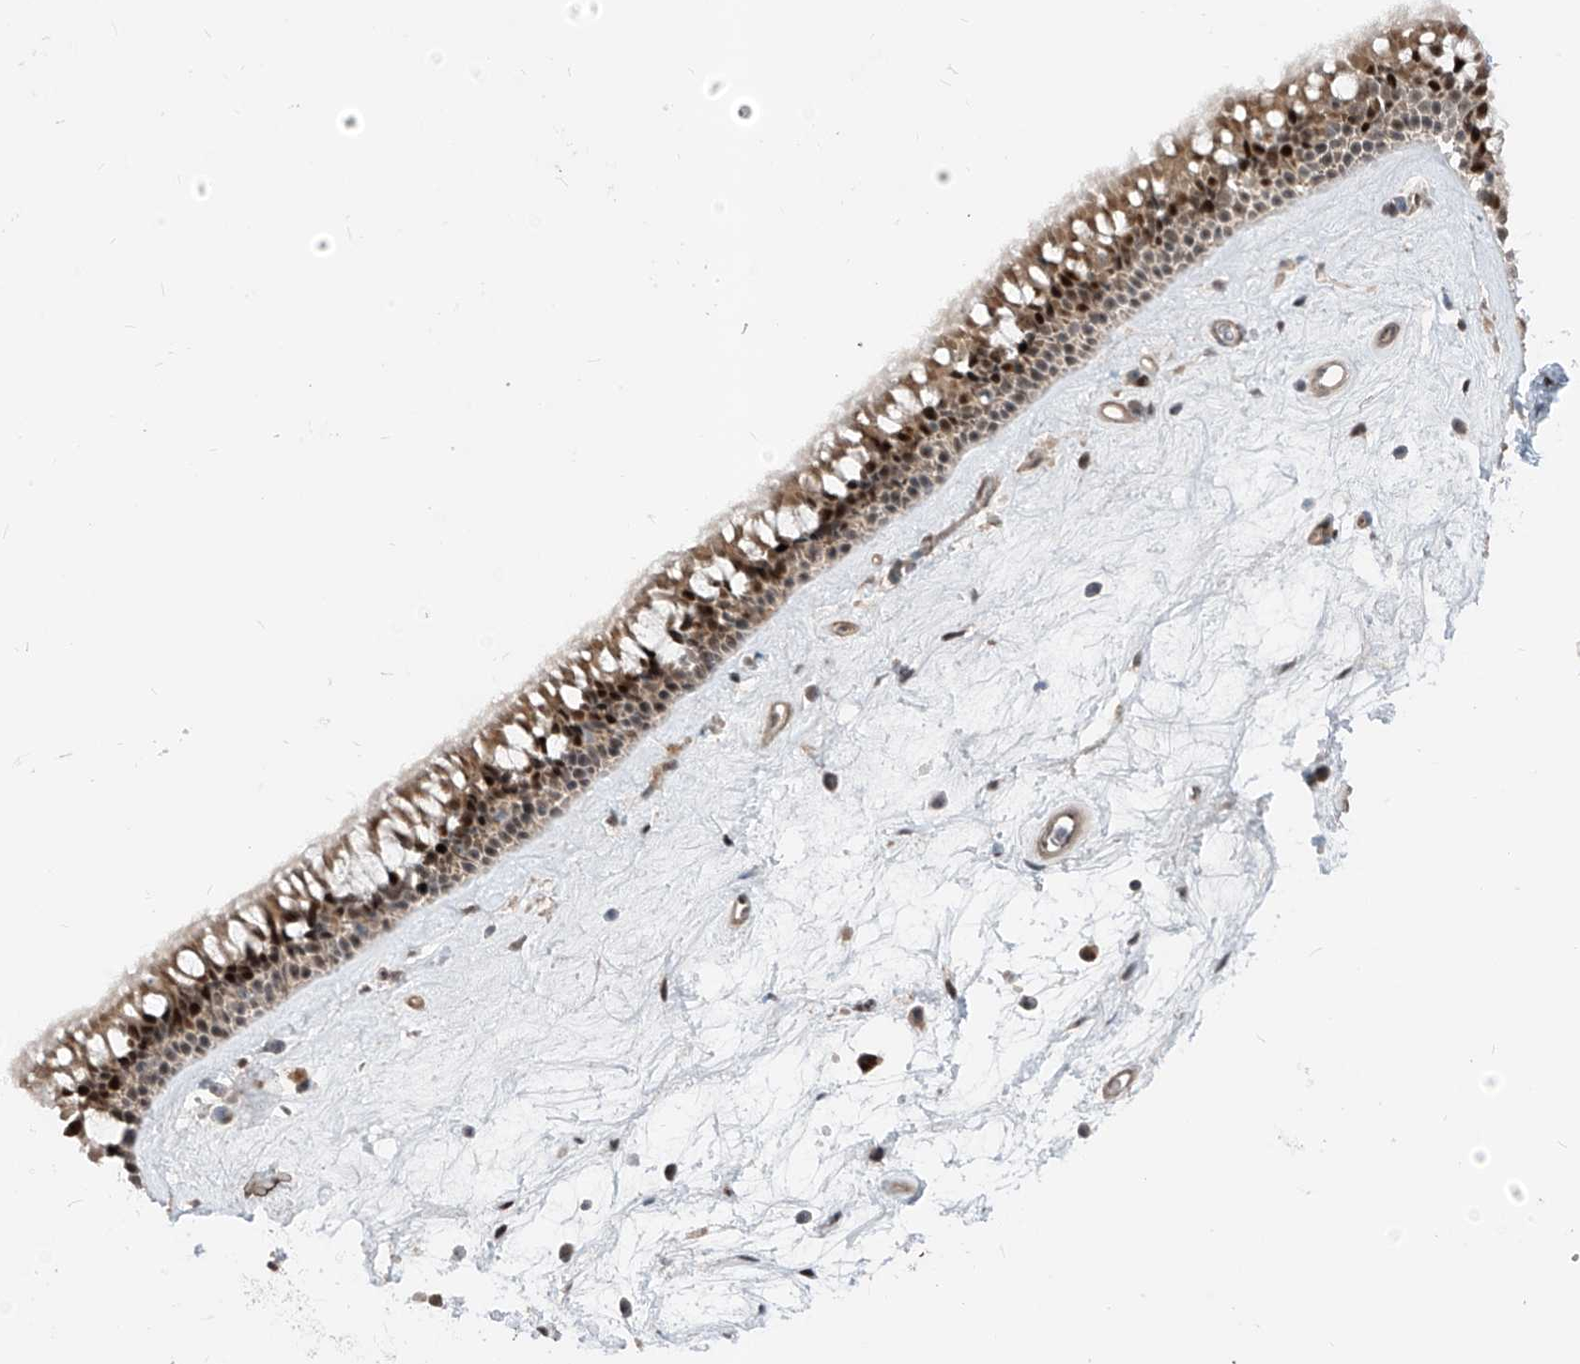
{"staining": {"intensity": "strong", "quantity": ">75%", "location": "cytoplasmic/membranous,nuclear"}, "tissue": "nasopharynx", "cell_type": "Respiratory epithelial cells", "image_type": "normal", "snomed": [{"axis": "morphology", "description": "Normal tissue, NOS"}, {"axis": "topography", "description": "Nasopharynx"}], "caption": "Immunohistochemical staining of unremarkable nasopharynx demonstrates >75% levels of strong cytoplasmic/membranous,nuclear protein positivity in about >75% of respiratory epithelial cells.", "gene": "RBP7", "patient": {"sex": "male", "age": 64}}